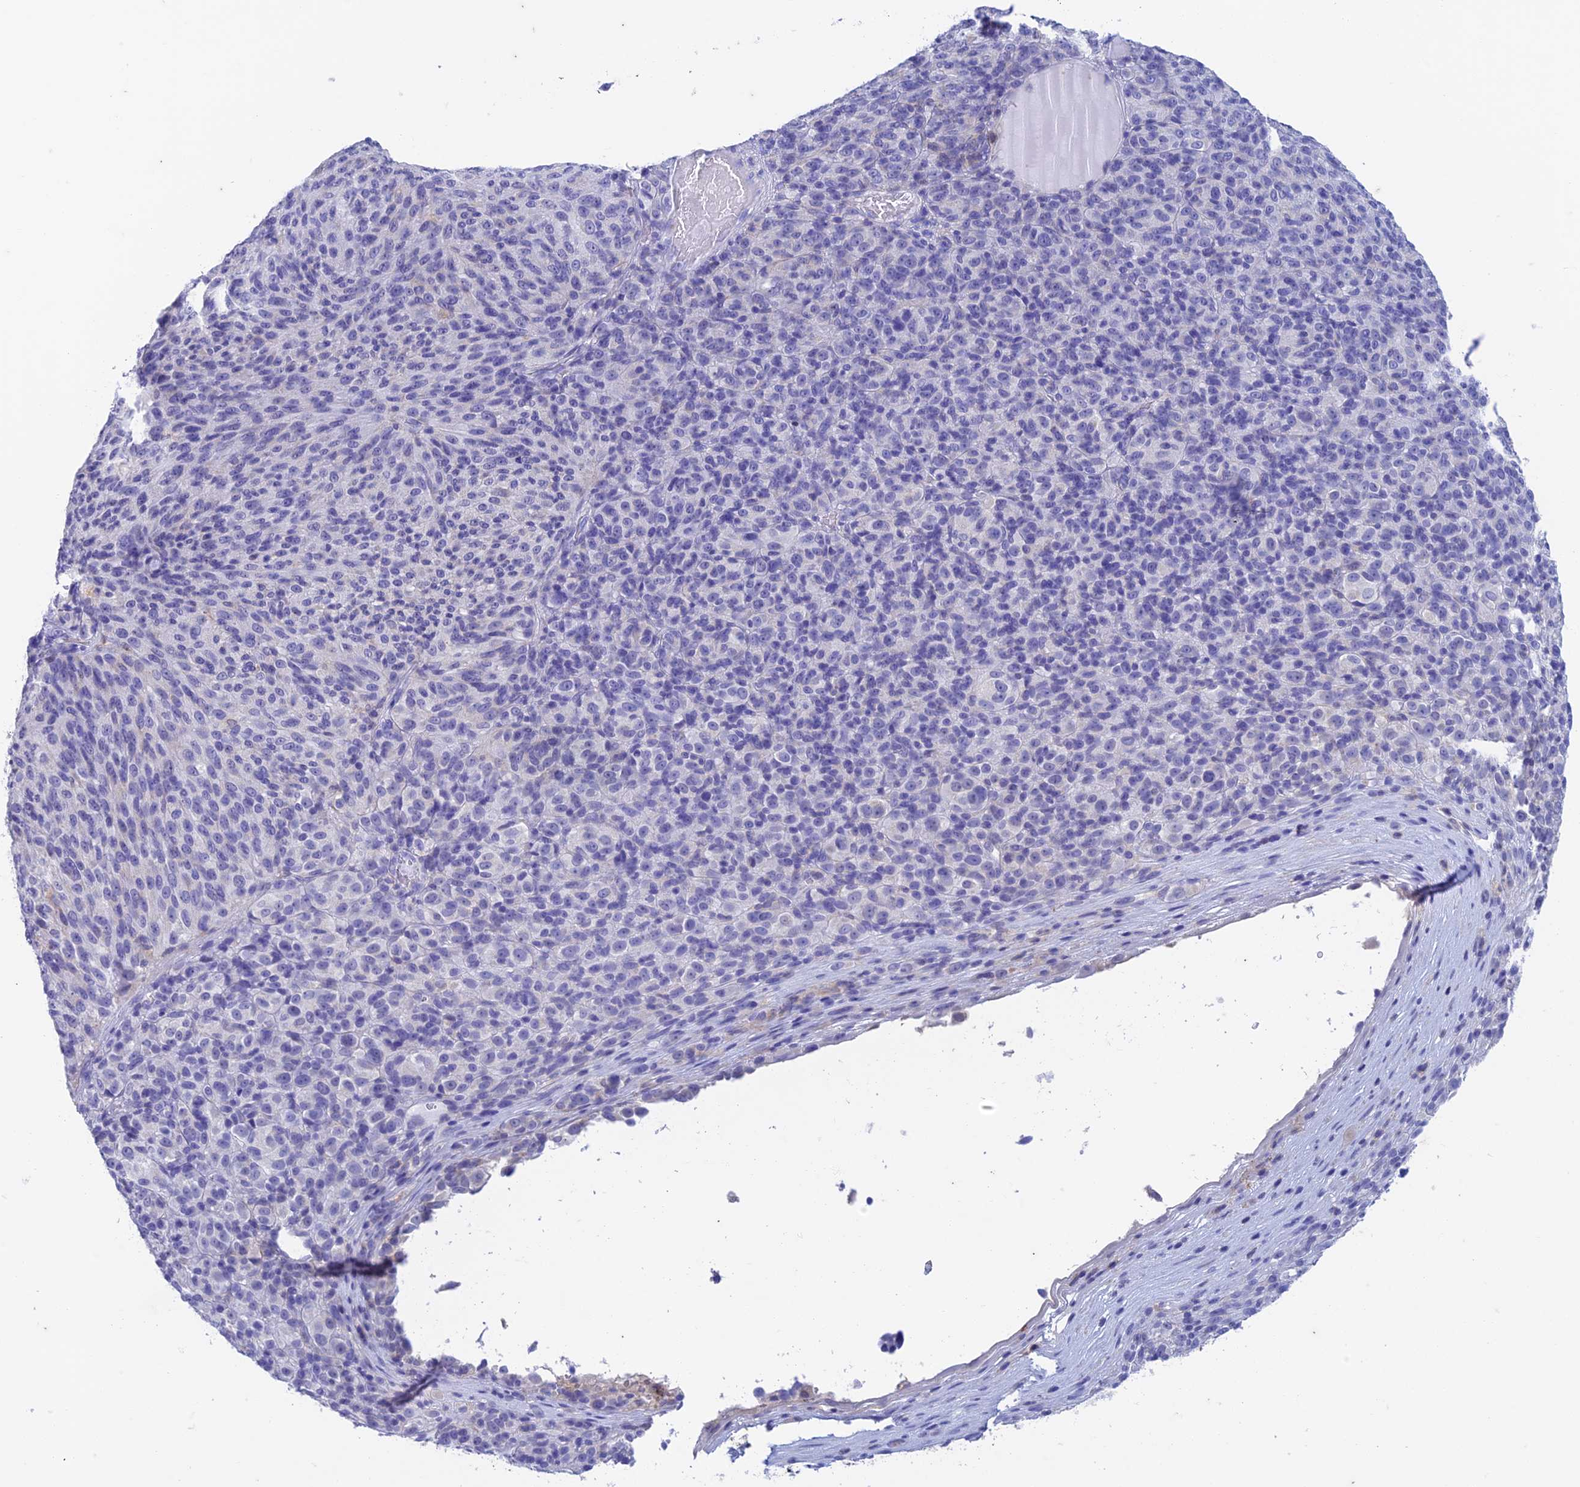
{"staining": {"intensity": "negative", "quantity": "none", "location": "none"}, "tissue": "melanoma", "cell_type": "Tumor cells", "image_type": "cancer", "snomed": [{"axis": "morphology", "description": "Malignant melanoma, Metastatic site"}, {"axis": "topography", "description": "Brain"}], "caption": "Tumor cells are negative for brown protein staining in melanoma.", "gene": "FGF7", "patient": {"sex": "female", "age": 56}}